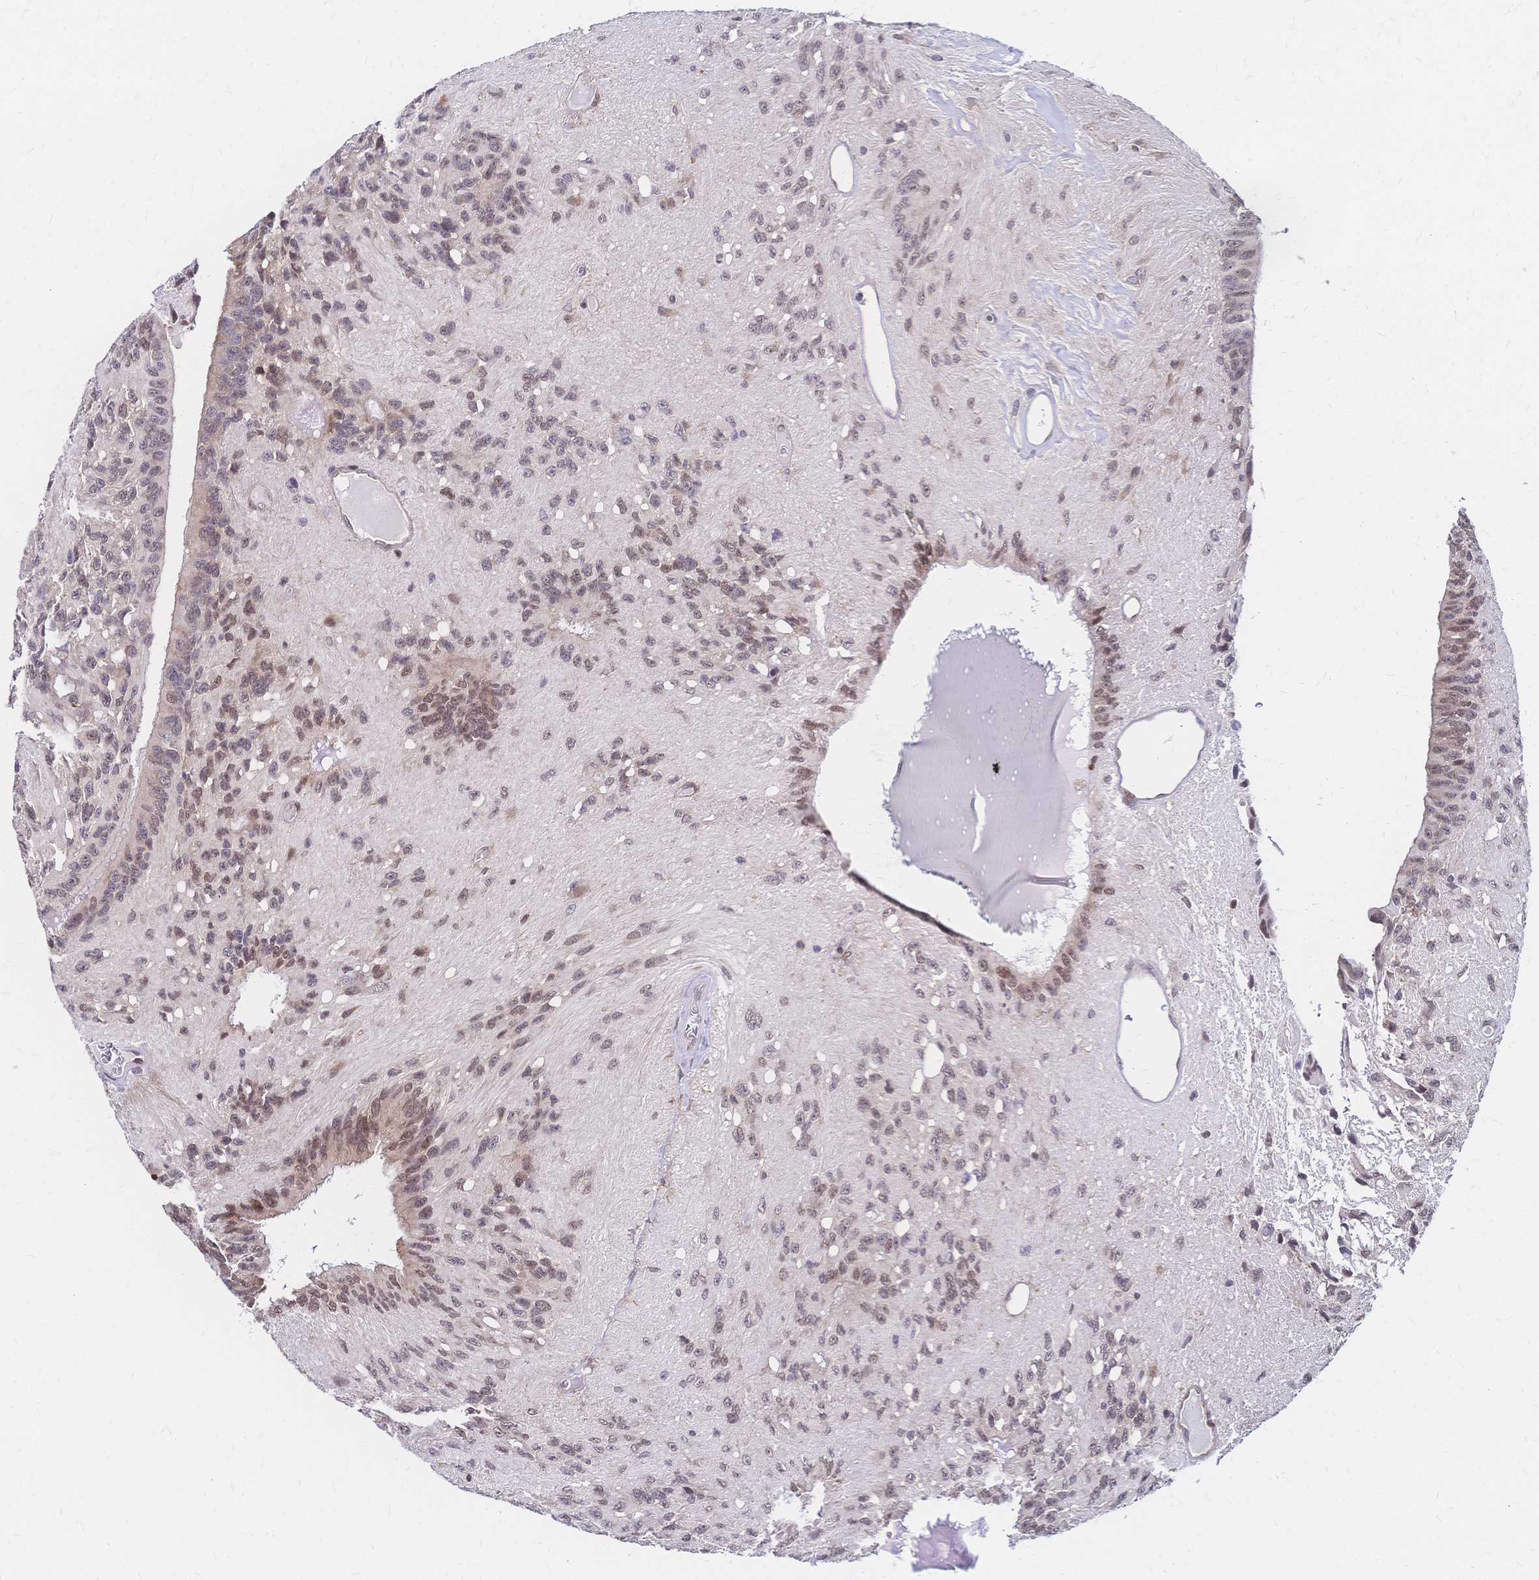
{"staining": {"intensity": "weak", "quantity": "25%-75%", "location": "nuclear"}, "tissue": "glioma", "cell_type": "Tumor cells", "image_type": "cancer", "snomed": [{"axis": "morphology", "description": "Glioma, malignant, Low grade"}, {"axis": "topography", "description": "Brain"}], "caption": "Glioma stained with DAB (3,3'-diaminobenzidine) IHC reveals low levels of weak nuclear expression in about 25%-75% of tumor cells.", "gene": "CBX7", "patient": {"sex": "male", "age": 31}}